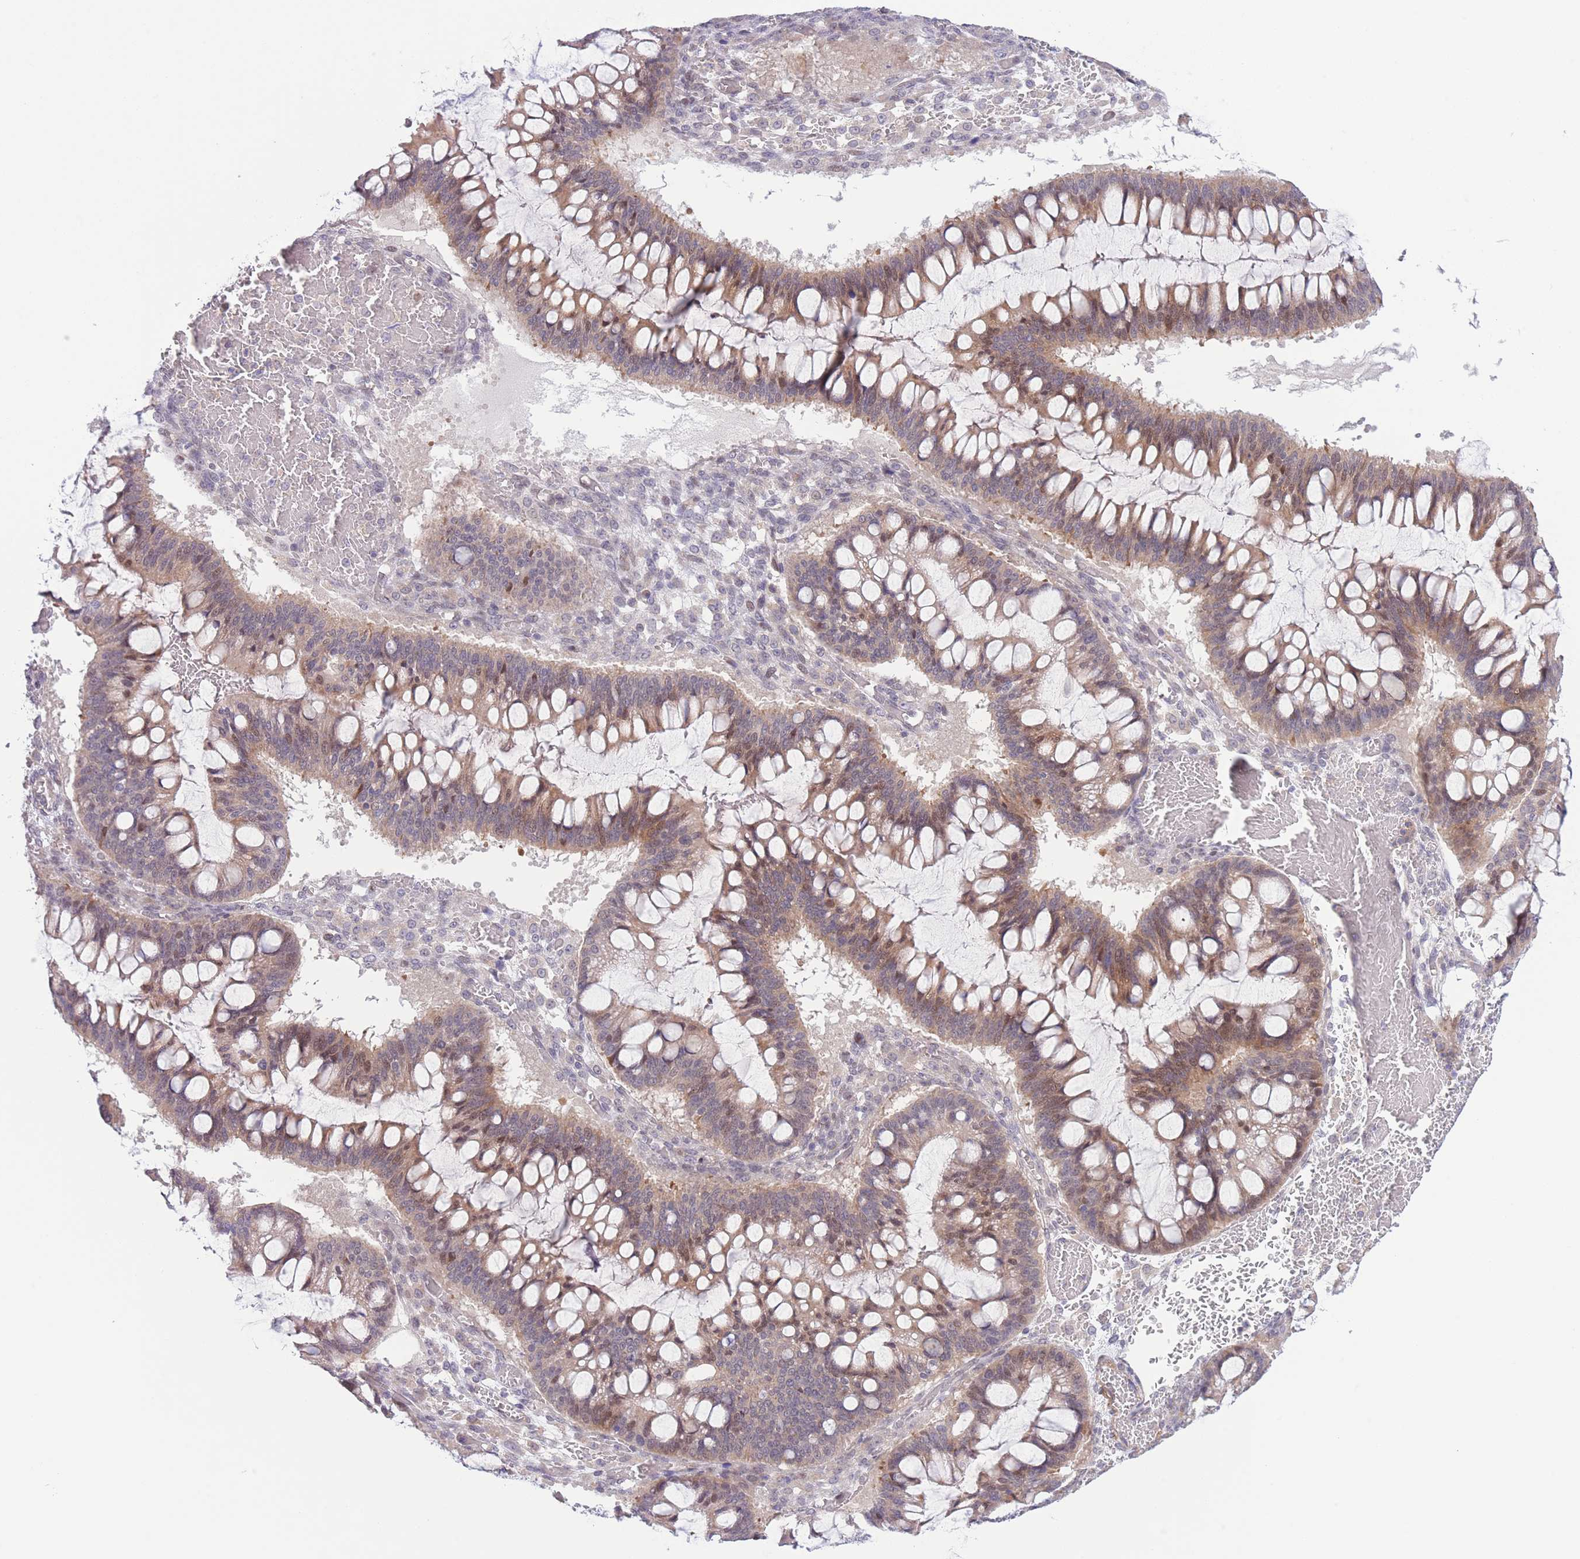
{"staining": {"intensity": "weak", "quantity": ">75%", "location": "cytoplasmic/membranous,nuclear"}, "tissue": "ovarian cancer", "cell_type": "Tumor cells", "image_type": "cancer", "snomed": [{"axis": "morphology", "description": "Cystadenocarcinoma, mucinous, NOS"}, {"axis": "topography", "description": "Ovary"}], "caption": "Immunohistochemical staining of human ovarian cancer (mucinous cystadenocarcinoma) reveals low levels of weak cytoplasmic/membranous and nuclear protein positivity in approximately >75% of tumor cells.", "gene": "C9orf152", "patient": {"sex": "female", "age": 73}}